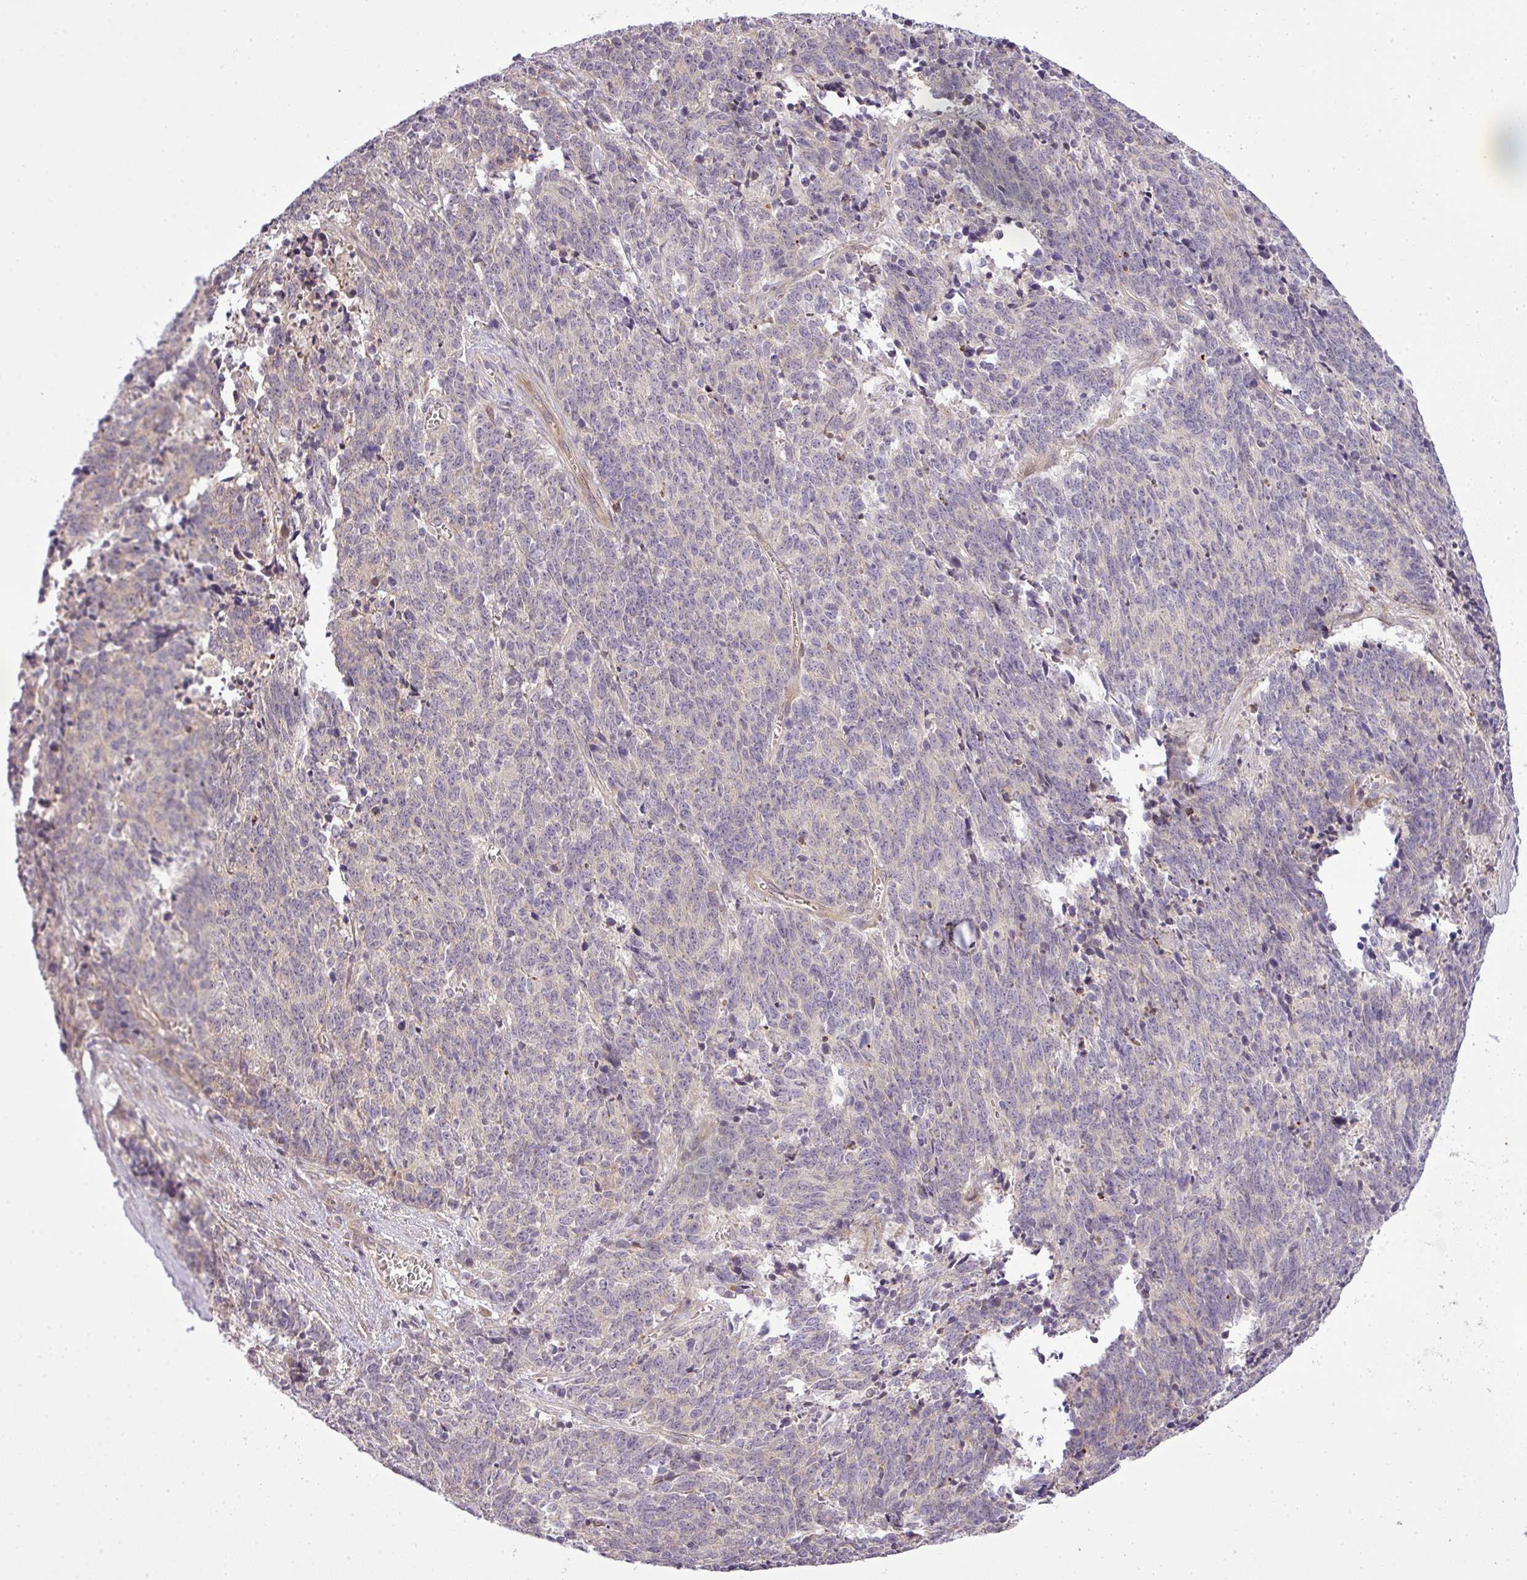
{"staining": {"intensity": "negative", "quantity": "none", "location": "none"}, "tissue": "cervical cancer", "cell_type": "Tumor cells", "image_type": "cancer", "snomed": [{"axis": "morphology", "description": "Squamous cell carcinoma, NOS"}, {"axis": "topography", "description": "Cervix"}], "caption": "Micrograph shows no protein positivity in tumor cells of cervical squamous cell carcinoma tissue.", "gene": "ZDHHC1", "patient": {"sex": "female", "age": 29}}